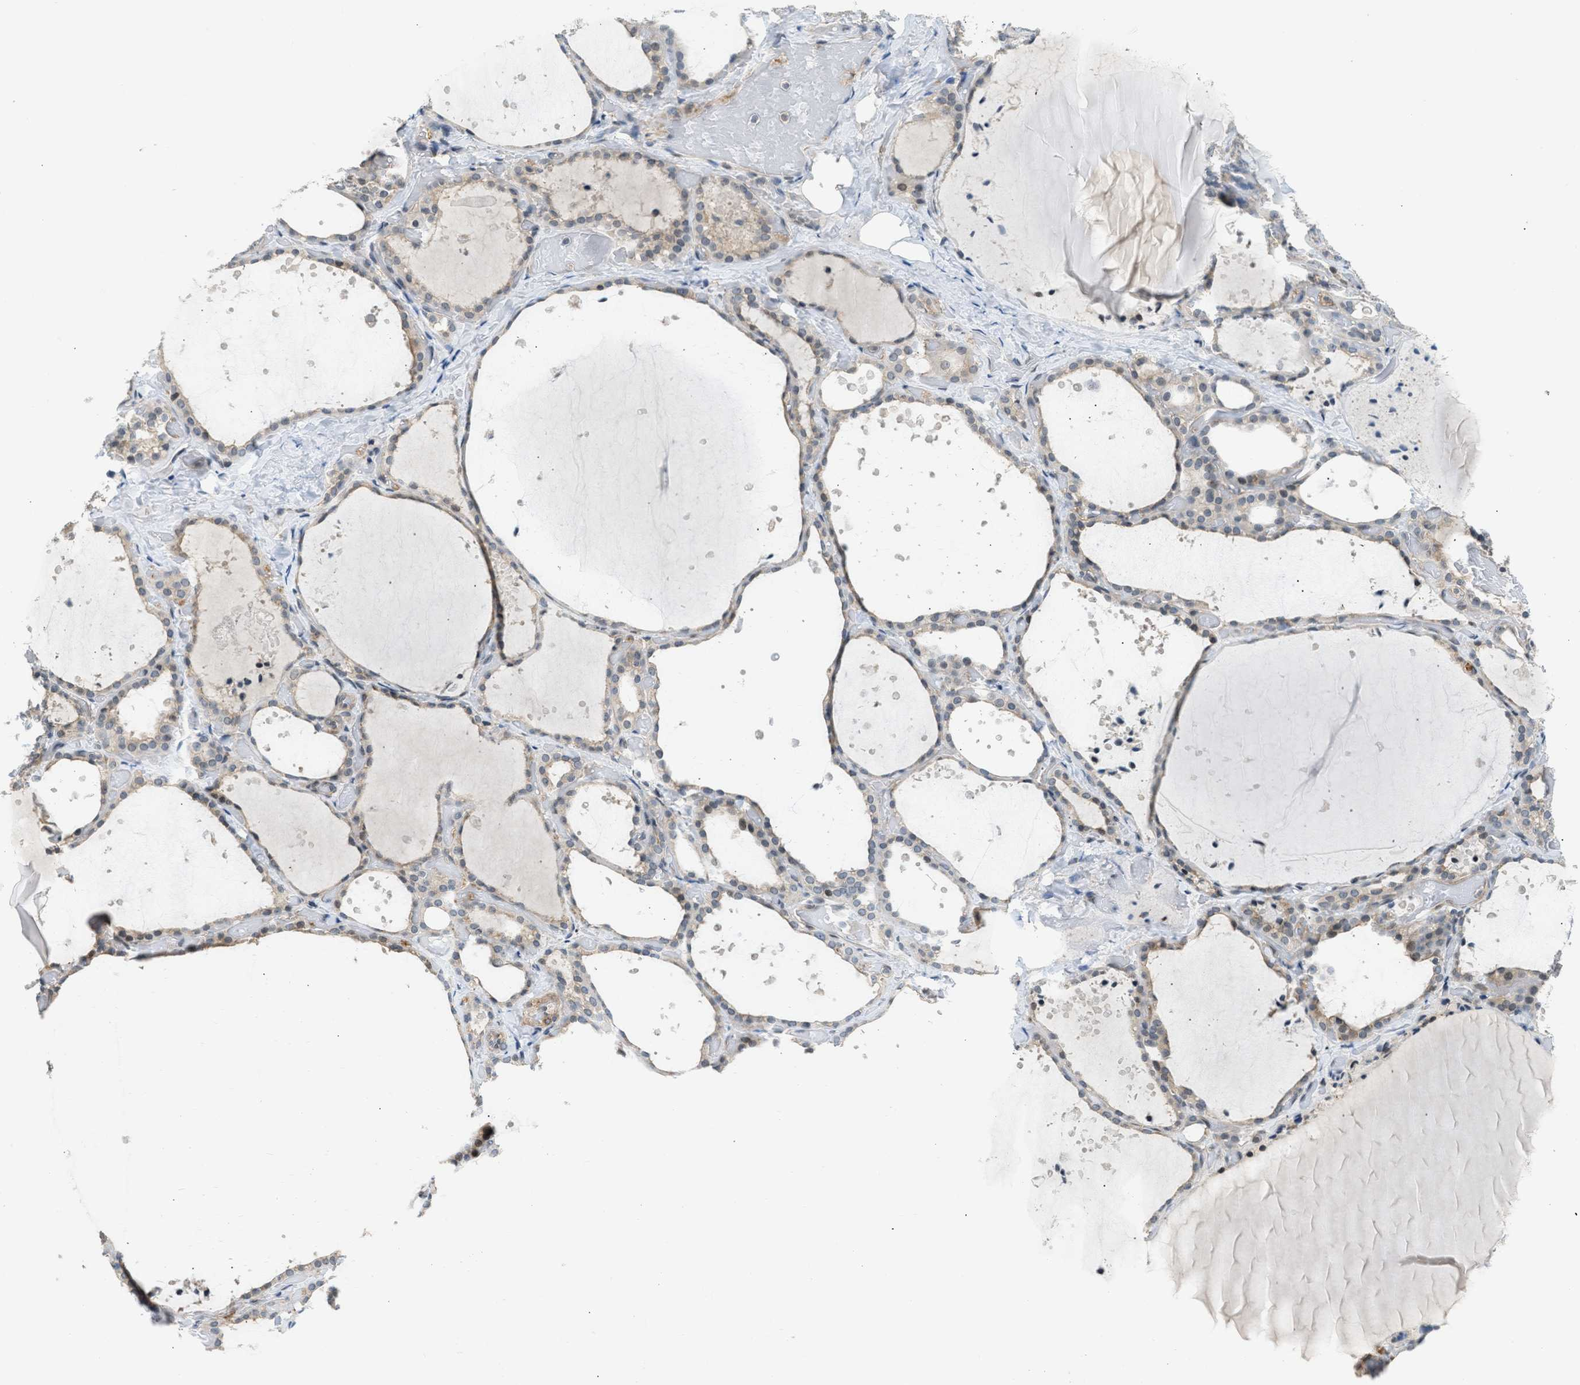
{"staining": {"intensity": "moderate", "quantity": "25%-75%", "location": "cytoplasmic/membranous"}, "tissue": "thyroid gland", "cell_type": "Glandular cells", "image_type": "normal", "snomed": [{"axis": "morphology", "description": "Normal tissue, NOS"}, {"axis": "topography", "description": "Thyroid gland"}], "caption": "Immunohistochemistry of unremarkable human thyroid gland exhibits medium levels of moderate cytoplasmic/membranous positivity in approximately 25%-75% of glandular cells. The staining was performed using DAB, with brown indicating positive protein expression. Nuclei are stained blue with hematoxylin.", "gene": "TTBK2", "patient": {"sex": "female", "age": 44}}